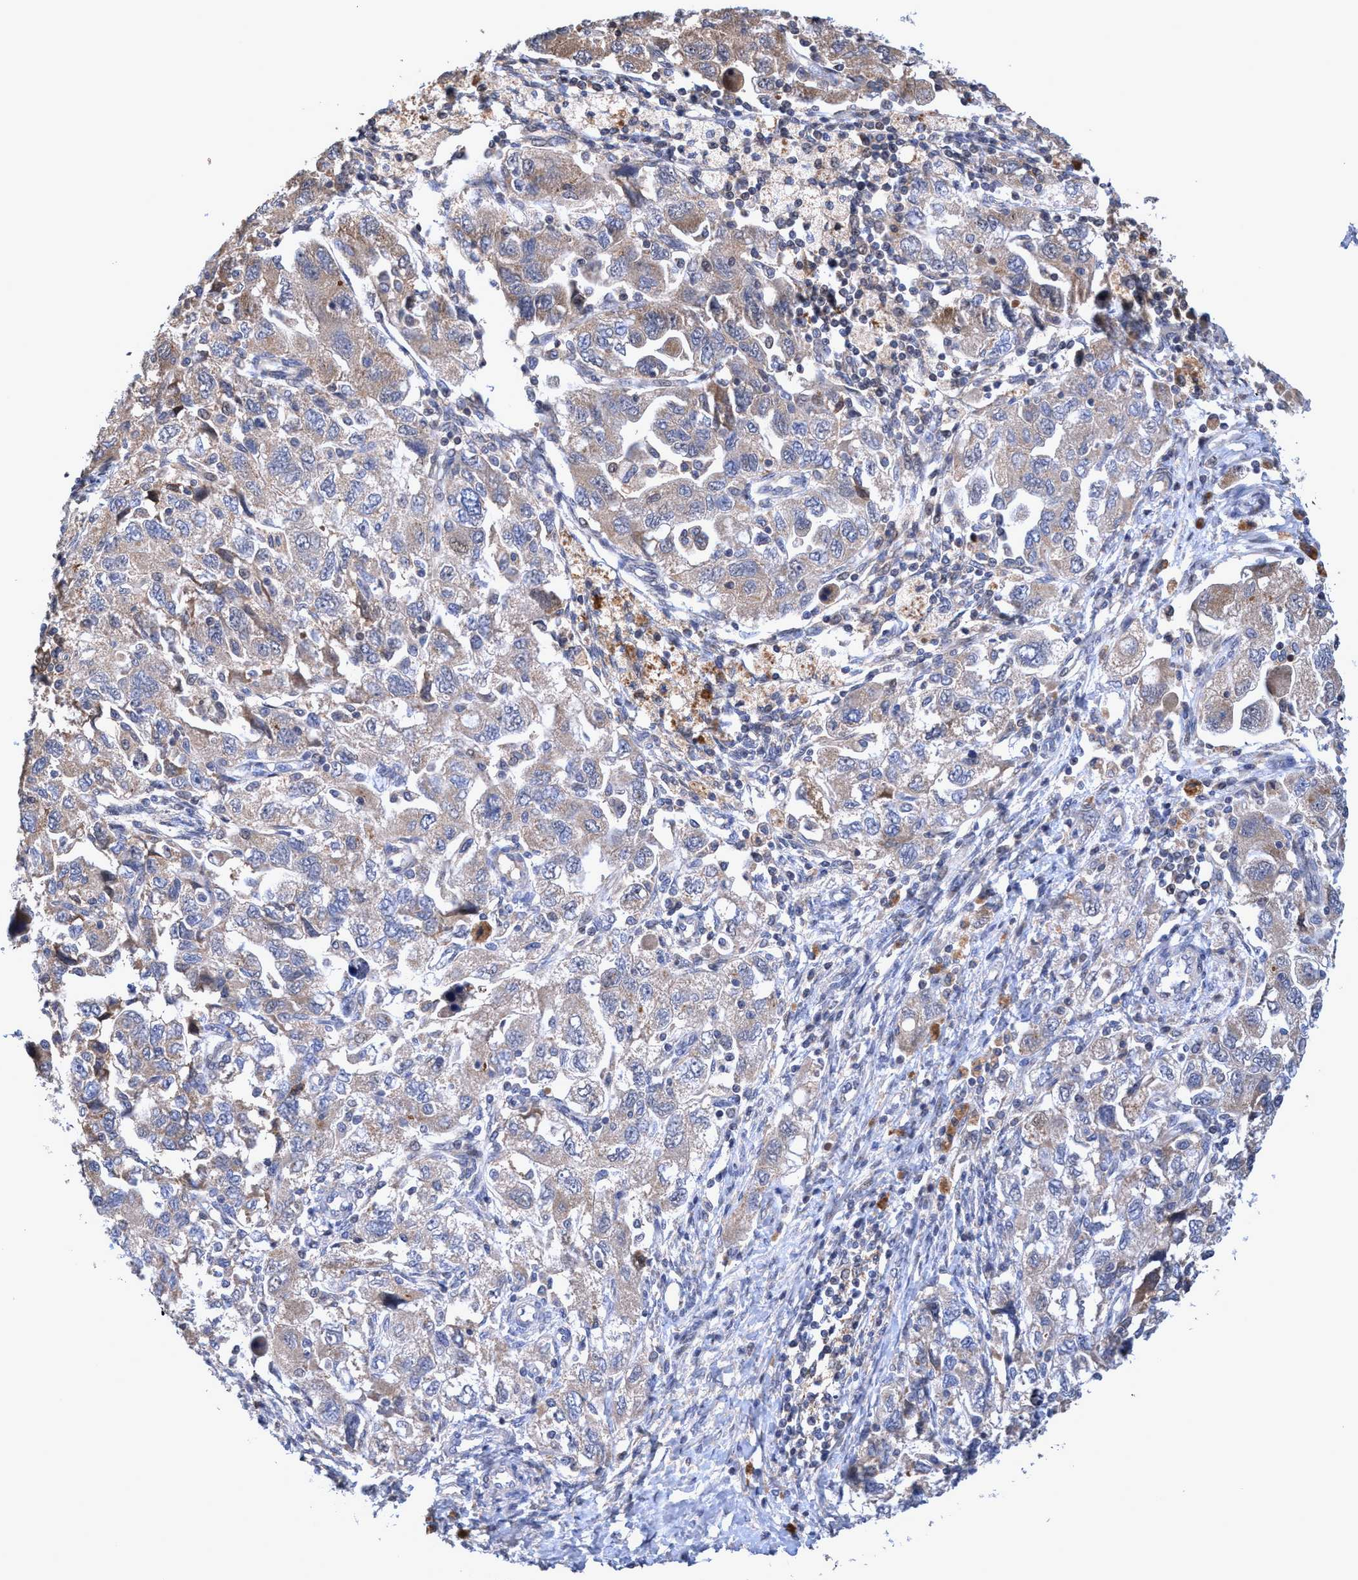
{"staining": {"intensity": "weak", "quantity": ">75%", "location": "cytoplasmic/membranous"}, "tissue": "ovarian cancer", "cell_type": "Tumor cells", "image_type": "cancer", "snomed": [{"axis": "morphology", "description": "Carcinoma, NOS"}, {"axis": "morphology", "description": "Cystadenocarcinoma, serous, NOS"}, {"axis": "topography", "description": "Ovary"}], "caption": "Immunohistochemistry (IHC) of ovarian cancer exhibits low levels of weak cytoplasmic/membranous staining in approximately >75% of tumor cells.", "gene": "ZNF677", "patient": {"sex": "female", "age": 69}}